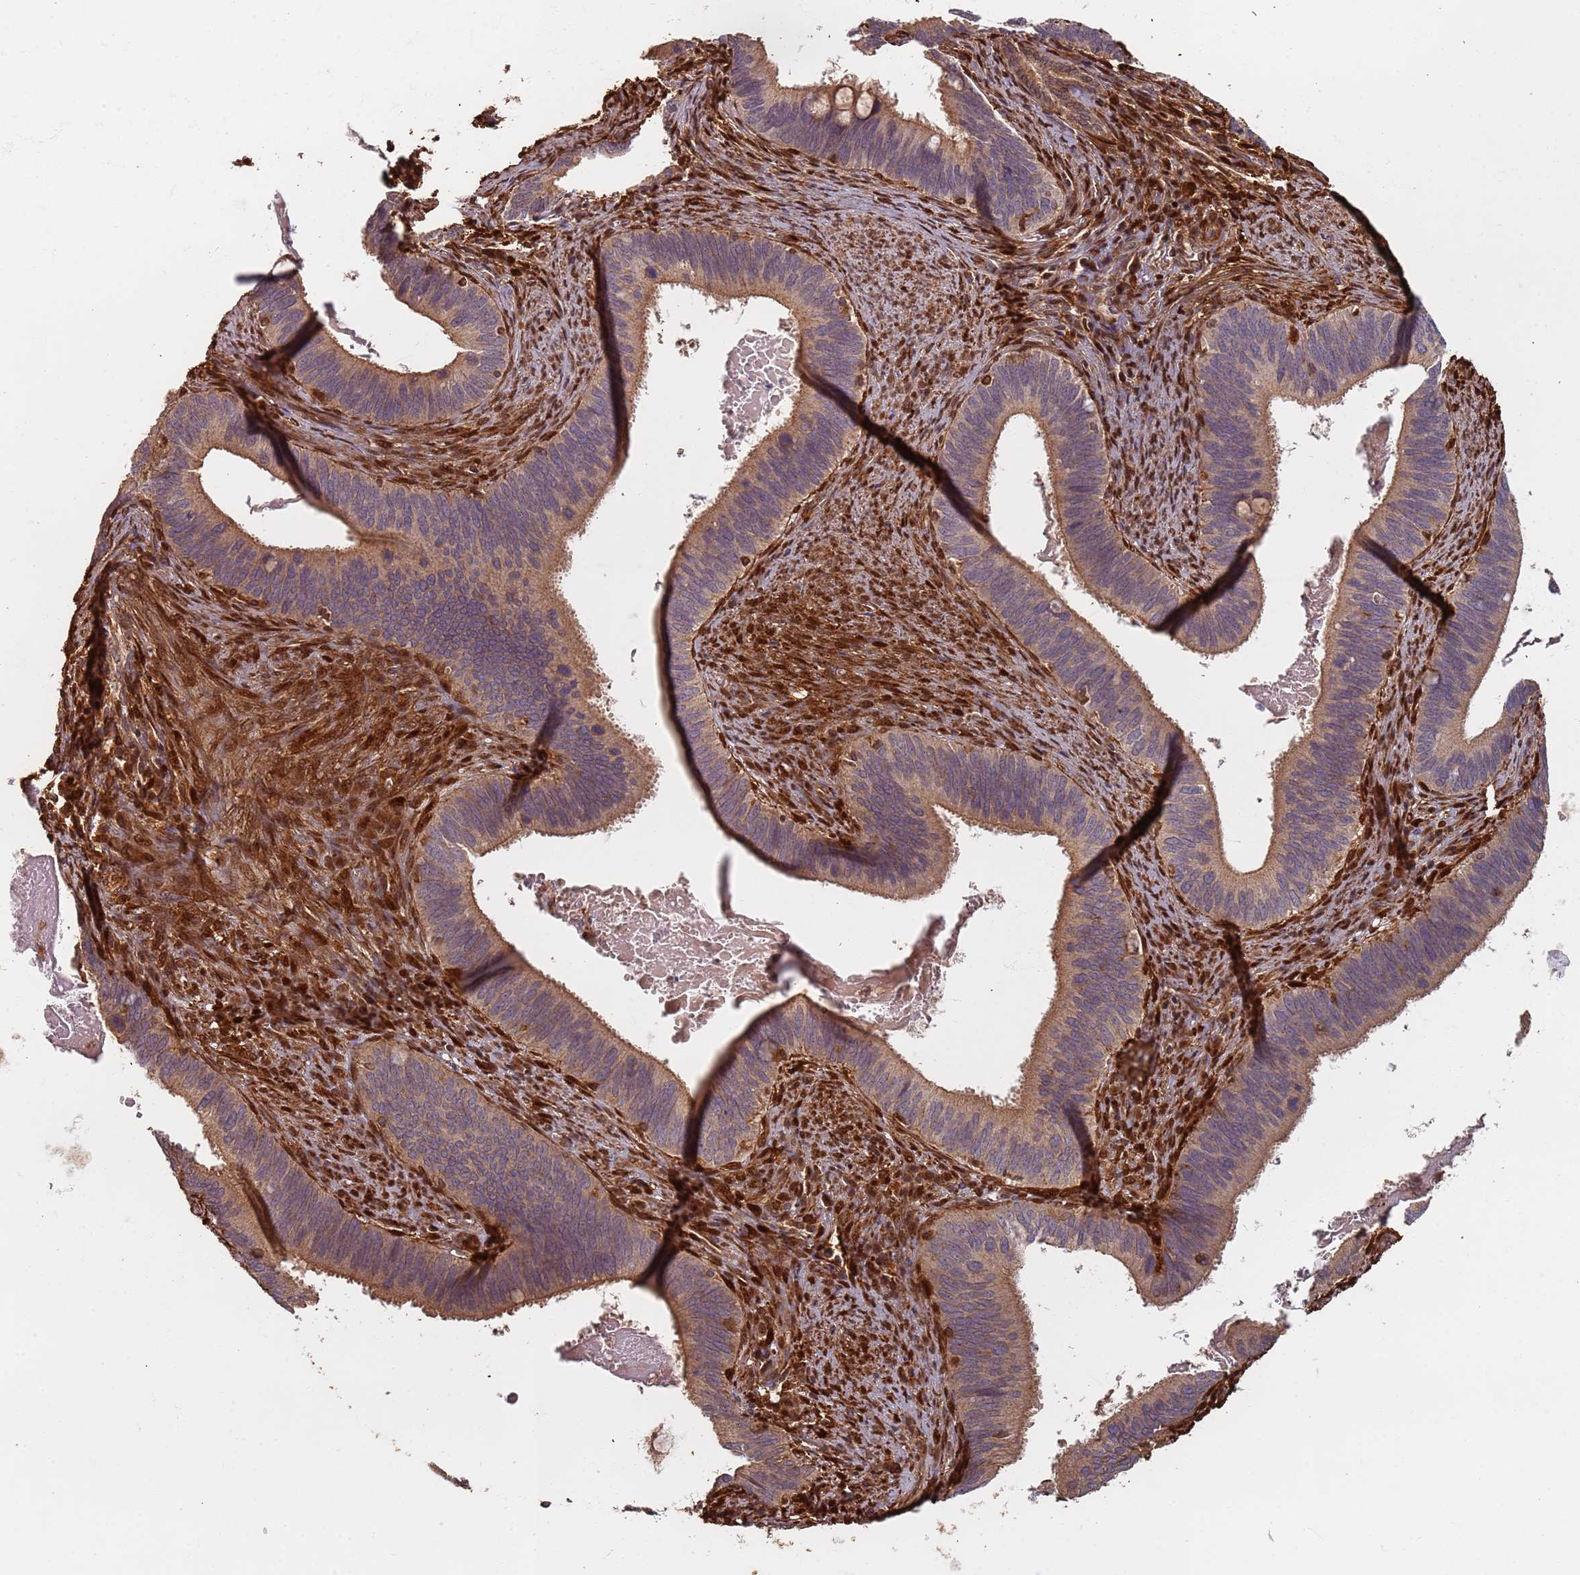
{"staining": {"intensity": "weak", "quantity": ">75%", "location": "cytoplasmic/membranous"}, "tissue": "cervical cancer", "cell_type": "Tumor cells", "image_type": "cancer", "snomed": [{"axis": "morphology", "description": "Adenocarcinoma, NOS"}, {"axis": "topography", "description": "Cervix"}], "caption": "Weak cytoplasmic/membranous protein positivity is present in about >75% of tumor cells in cervical cancer (adenocarcinoma). Nuclei are stained in blue.", "gene": "SDCCAG8", "patient": {"sex": "female", "age": 42}}